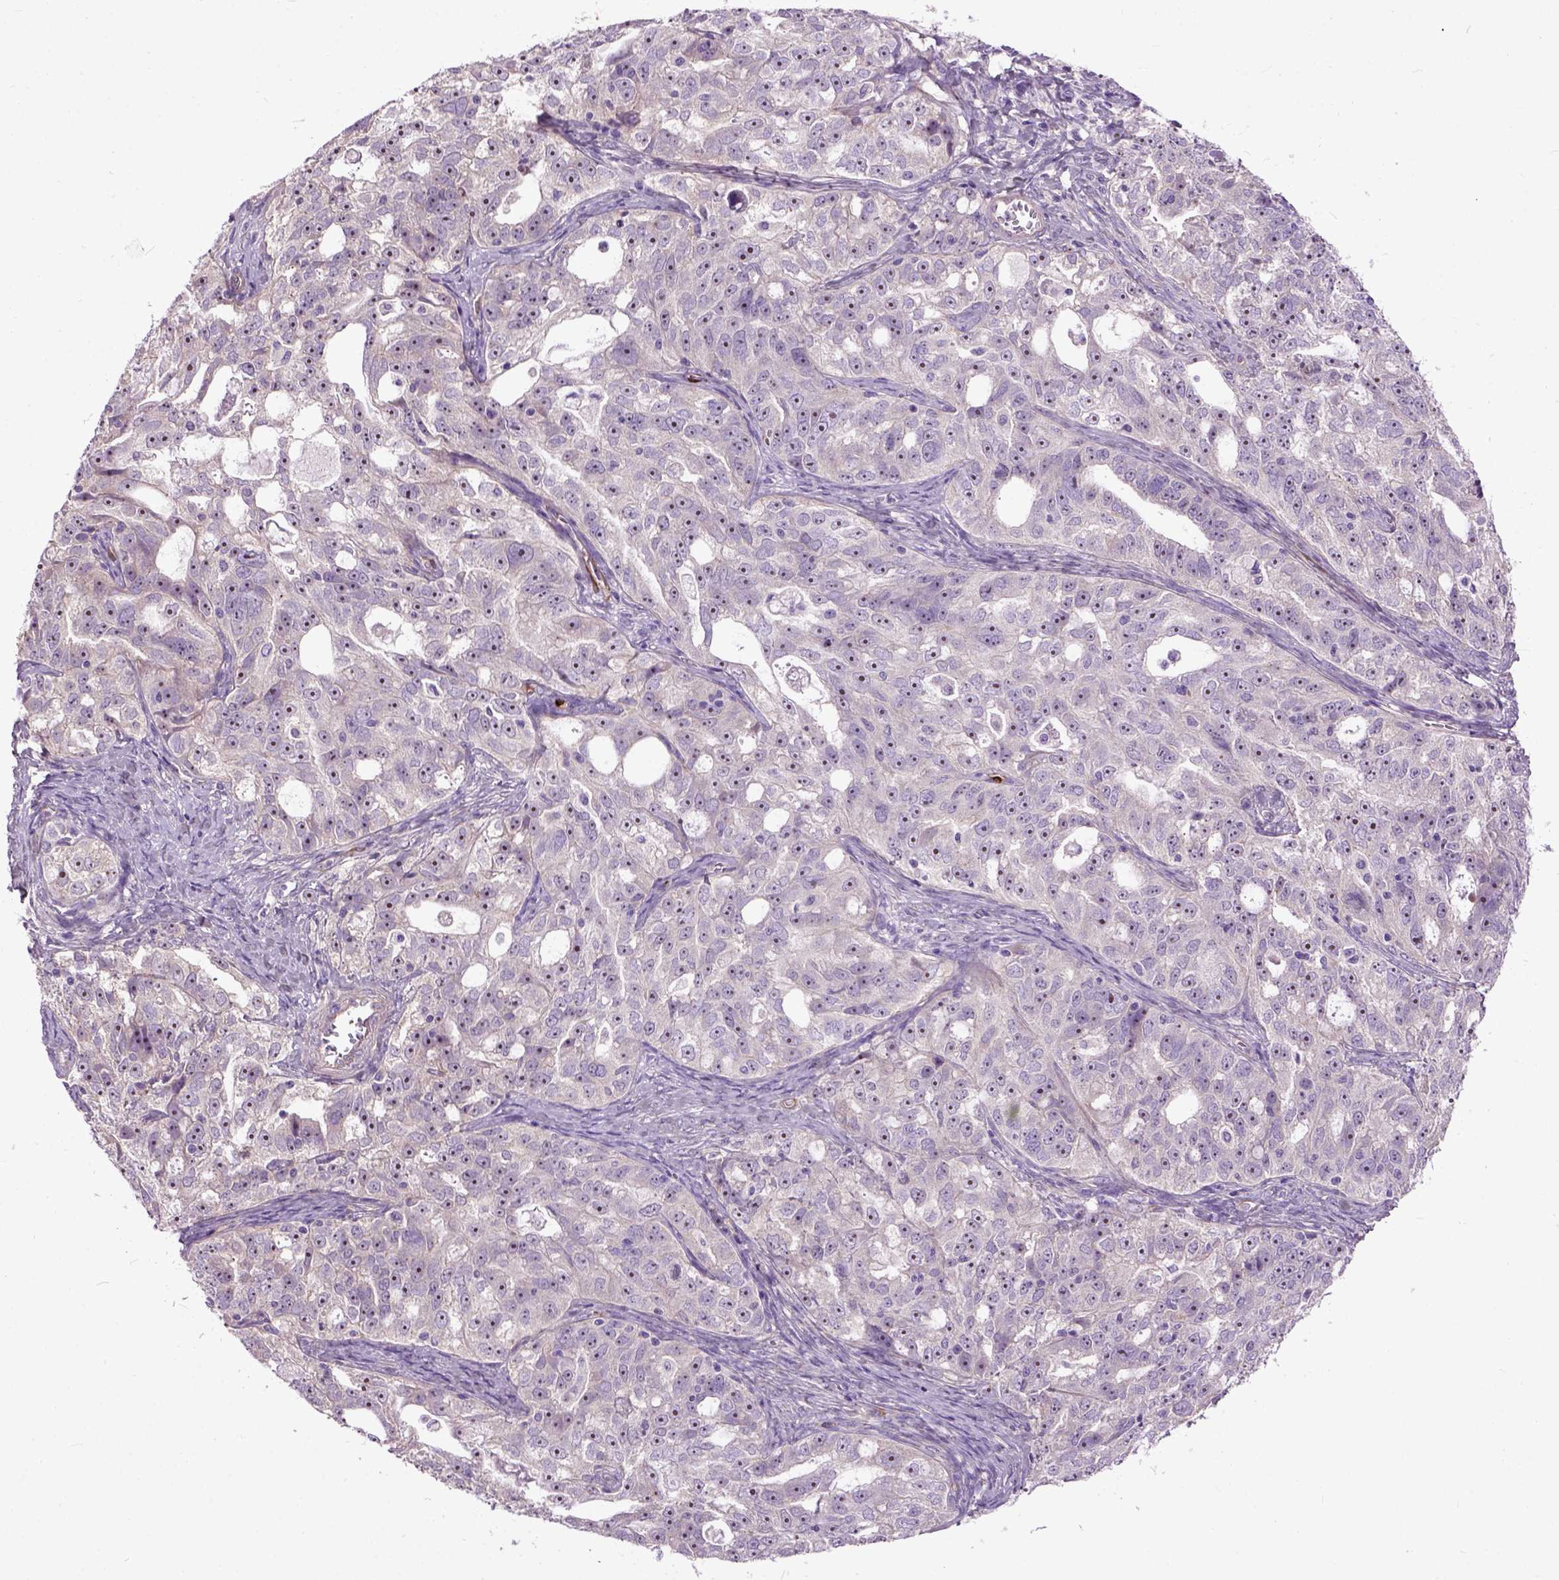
{"staining": {"intensity": "moderate", "quantity": "25%-75%", "location": "nuclear"}, "tissue": "ovarian cancer", "cell_type": "Tumor cells", "image_type": "cancer", "snomed": [{"axis": "morphology", "description": "Cystadenocarcinoma, serous, NOS"}, {"axis": "topography", "description": "Ovary"}], "caption": "Immunohistochemical staining of human serous cystadenocarcinoma (ovarian) exhibits moderate nuclear protein expression in about 25%-75% of tumor cells. (DAB (3,3'-diaminobenzidine) IHC with brightfield microscopy, high magnification).", "gene": "MAPT", "patient": {"sex": "female", "age": 51}}